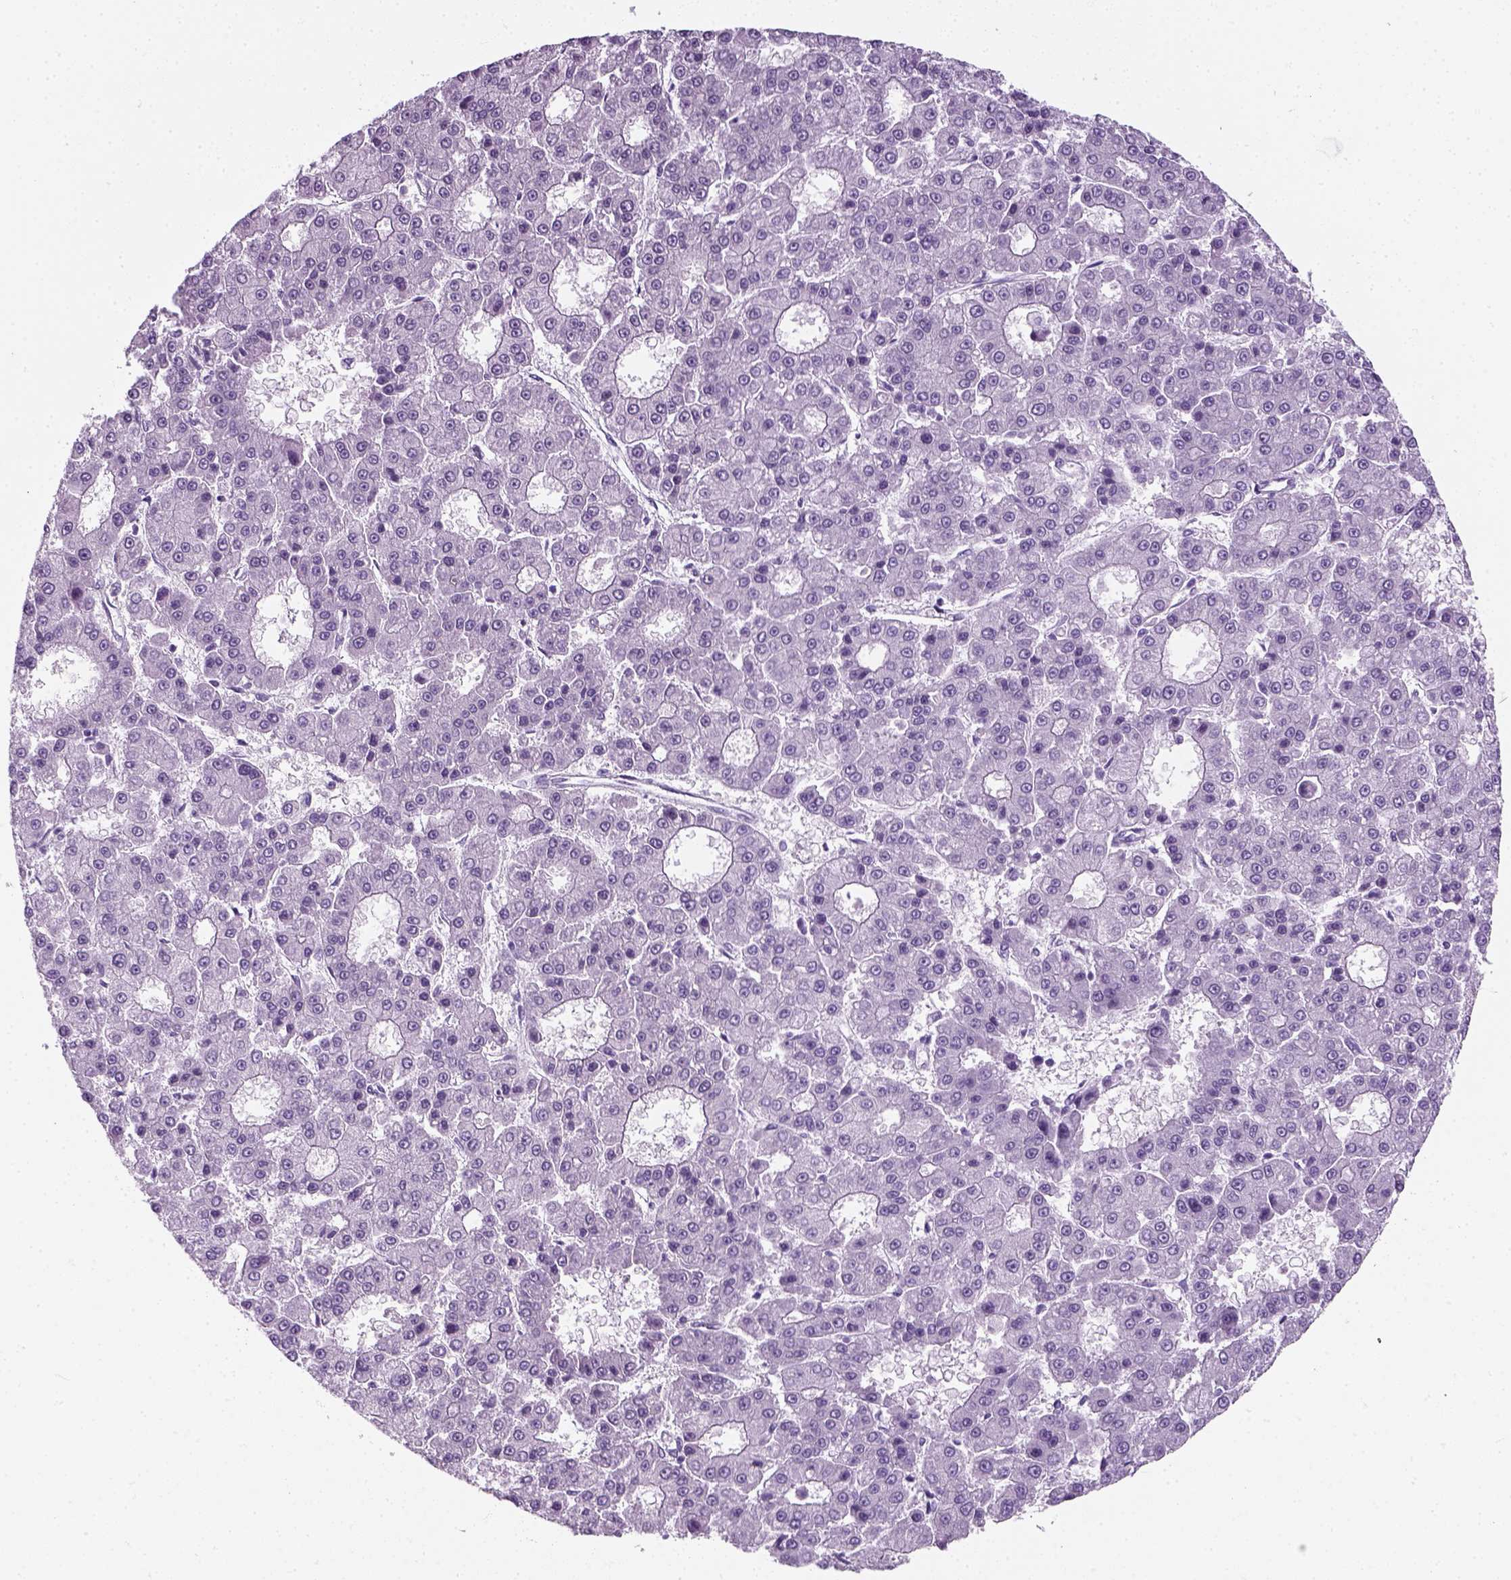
{"staining": {"intensity": "negative", "quantity": "none", "location": "none"}, "tissue": "liver cancer", "cell_type": "Tumor cells", "image_type": "cancer", "snomed": [{"axis": "morphology", "description": "Carcinoma, Hepatocellular, NOS"}, {"axis": "topography", "description": "Liver"}], "caption": "Tumor cells show no significant protein positivity in hepatocellular carcinoma (liver).", "gene": "ZNF865", "patient": {"sex": "male", "age": 70}}